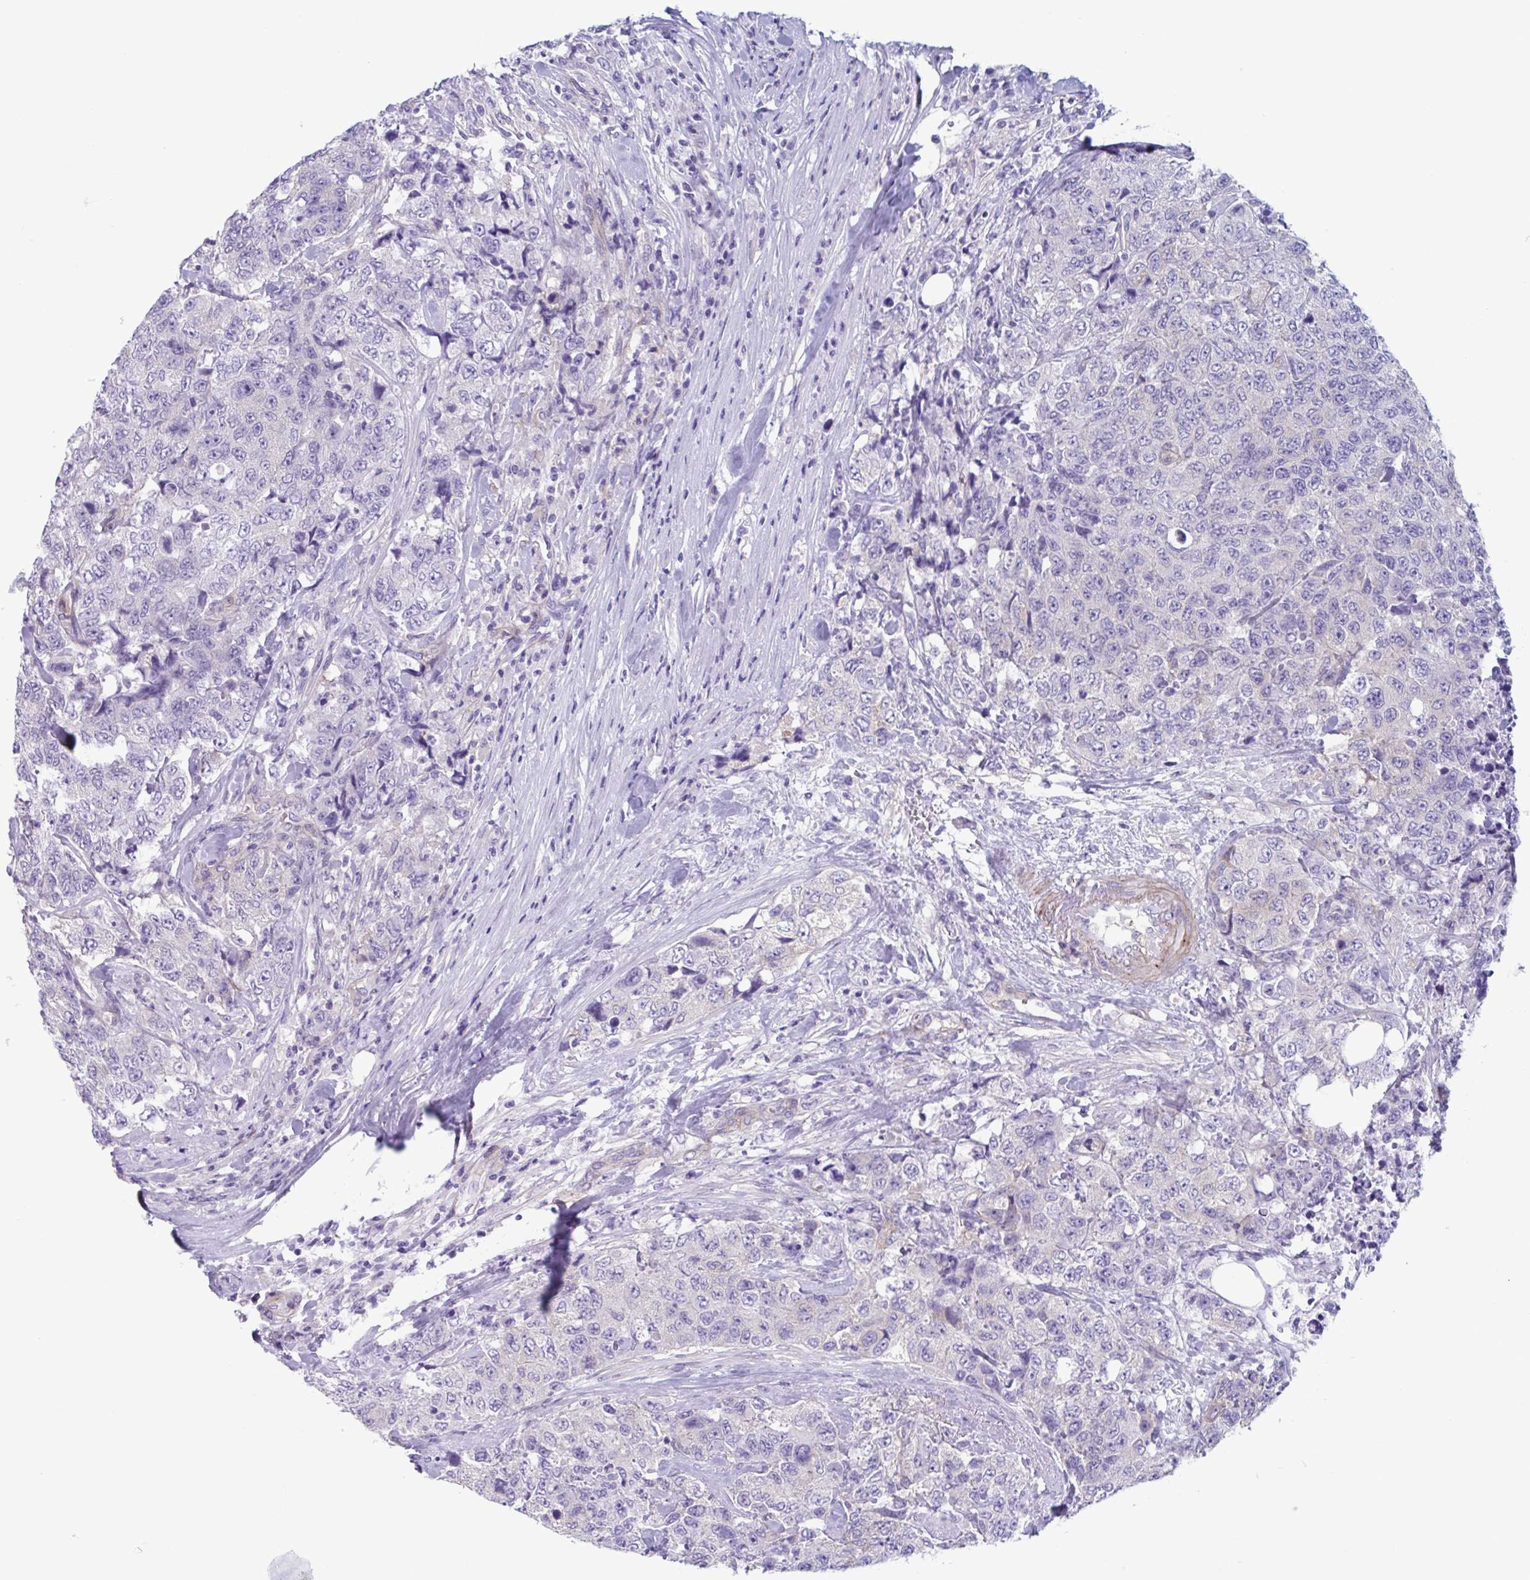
{"staining": {"intensity": "negative", "quantity": "none", "location": "none"}, "tissue": "urothelial cancer", "cell_type": "Tumor cells", "image_type": "cancer", "snomed": [{"axis": "morphology", "description": "Urothelial carcinoma, High grade"}, {"axis": "topography", "description": "Urinary bladder"}], "caption": "Immunohistochemical staining of high-grade urothelial carcinoma displays no significant expression in tumor cells.", "gene": "LPIN3", "patient": {"sex": "female", "age": 78}}